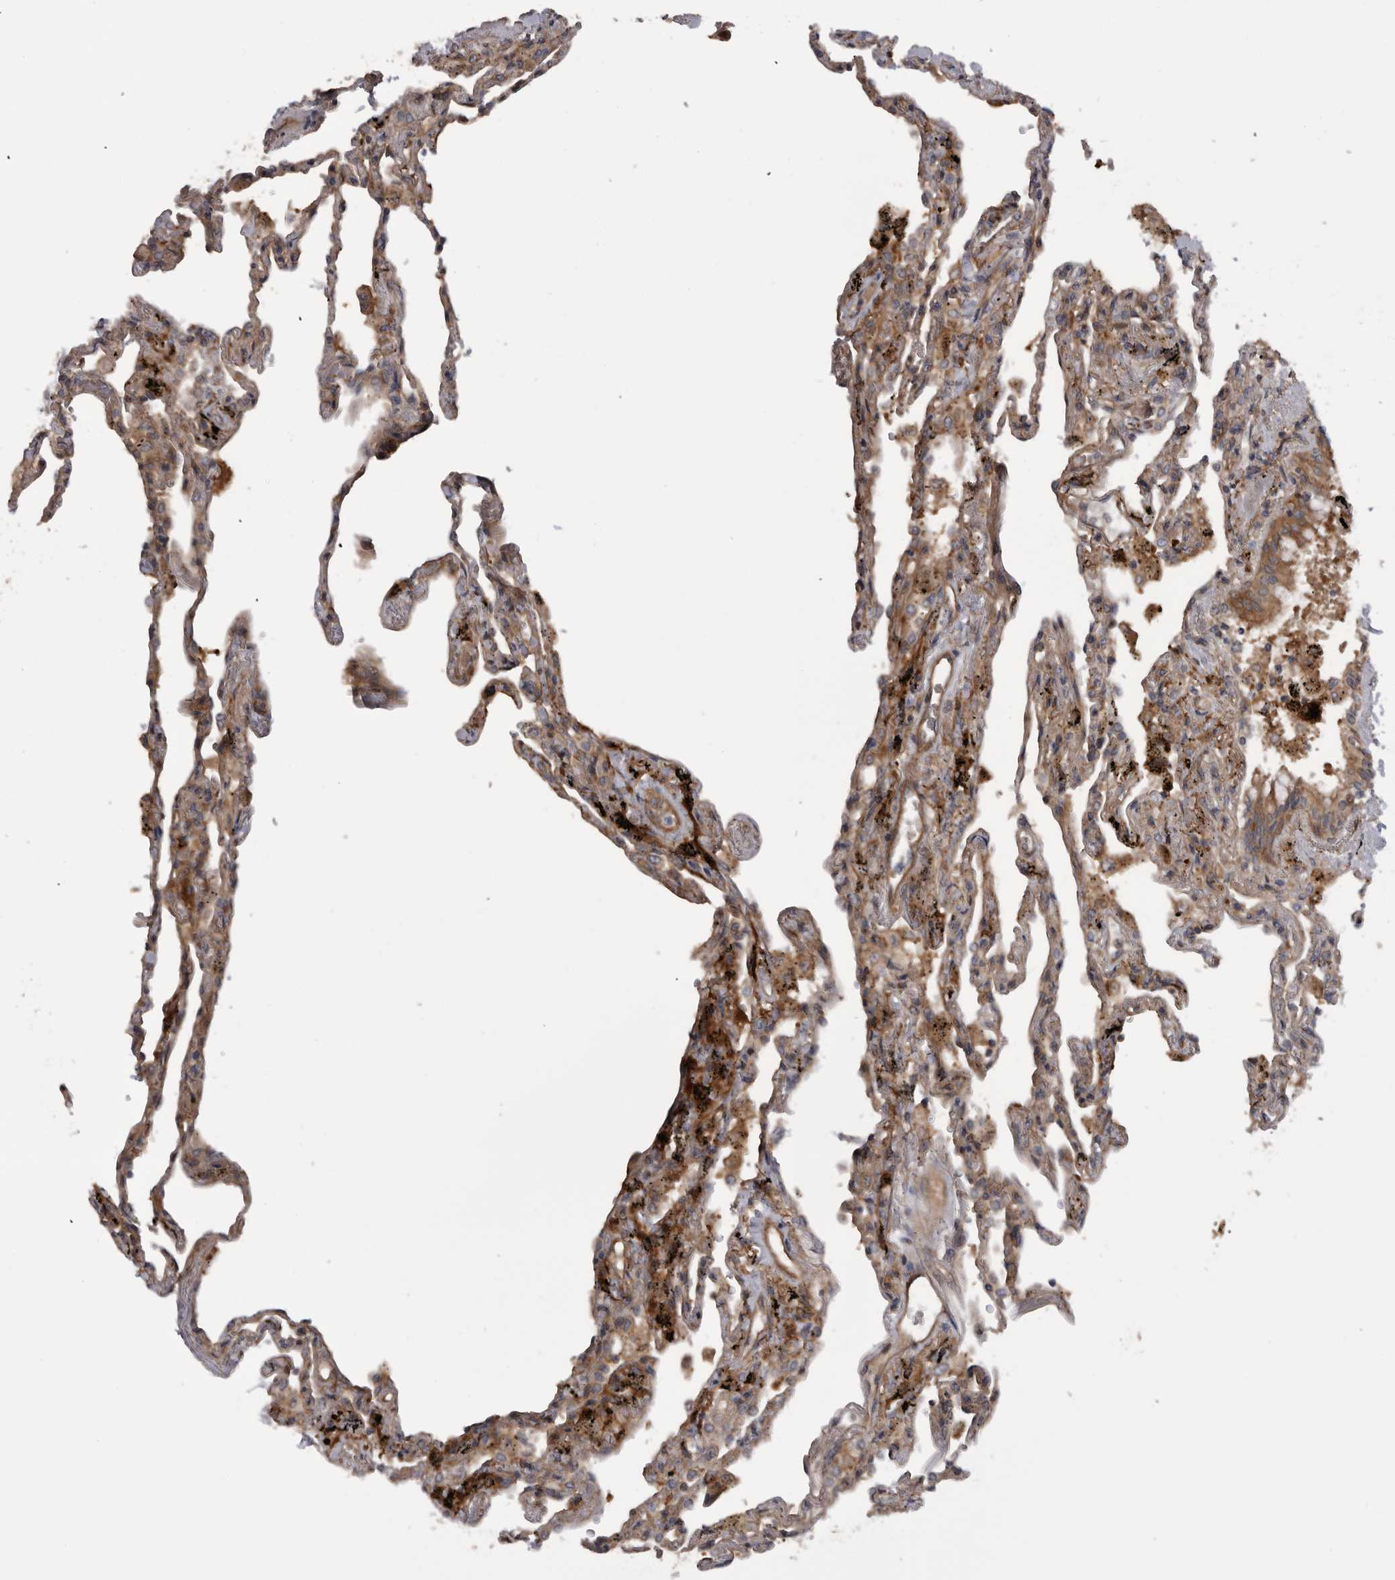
{"staining": {"intensity": "moderate", "quantity": "25%-75%", "location": "cytoplasmic/membranous"}, "tissue": "lung", "cell_type": "Alveolar cells", "image_type": "normal", "snomed": [{"axis": "morphology", "description": "Normal tissue, NOS"}, {"axis": "topography", "description": "Lung"}], "caption": "An image of lung stained for a protein reveals moderate cytoplasmic/membranous brown staining in alveolar cells. The staining is performed using DAB brown chromogen to label protein expression. The nuclei are counter-stained blue using hematoxylin.", "gene": "RAB3GAP2", "patient": {"sex": "male", "age": 59}}